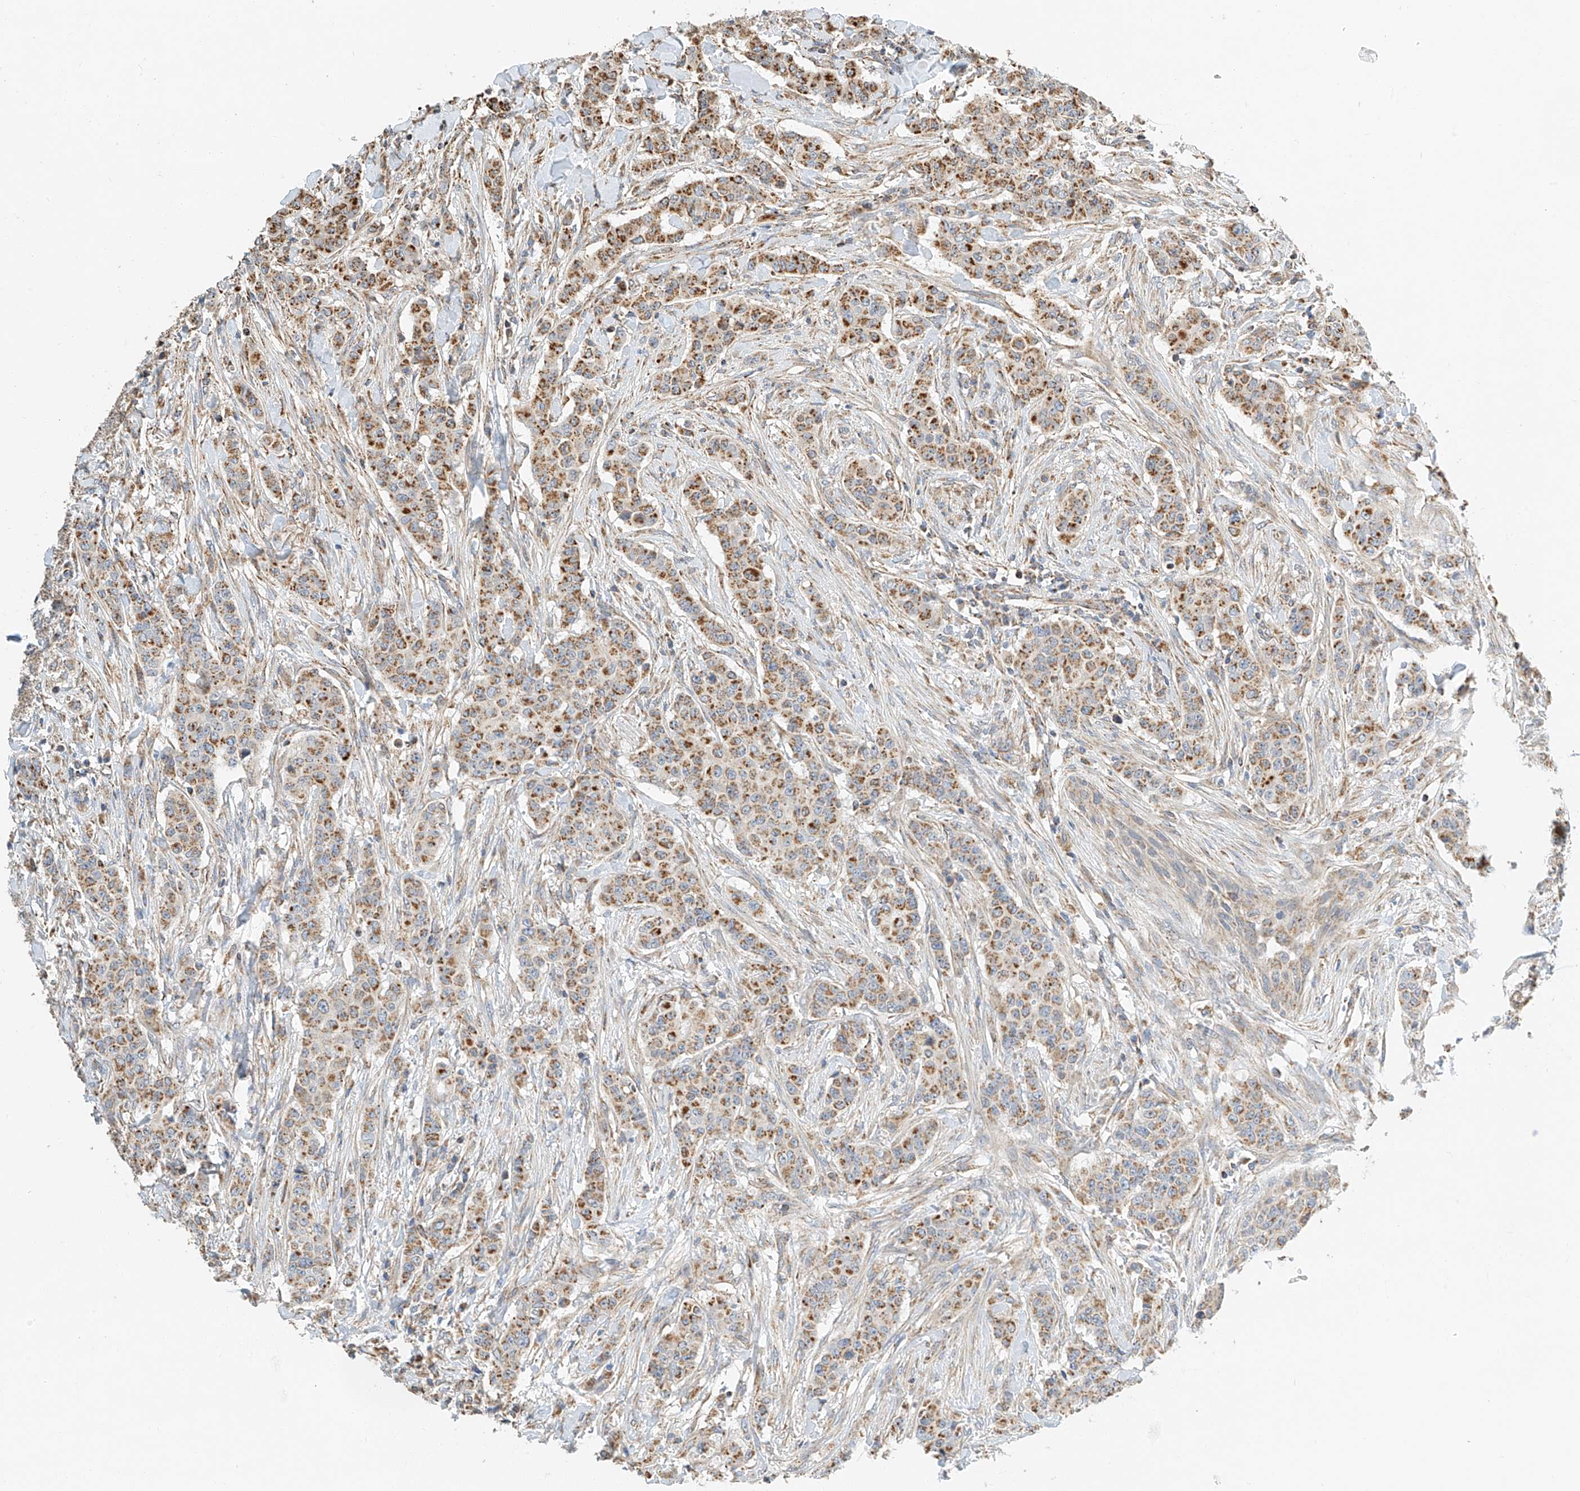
{"staining": {"intensity": "moderate", "quantity": ">75%", "location": "cytoplasmic/membranous"}, "tissue": "breast cancer", "cell_type": "Tumor cells", "image_type": "cancer", "snomed": [{"axis": "morphology", "description": "Duct carcinoma"}, {"axis": "topography", "description": "Breast"}], "caption": "Immunohistochemistry (IHC) histopathology image of human invasive ductal carcinoma (breast) stained for a protein (brown), which reveals medium levels of moderate cytoplasmic/membranous staining in approximately >75% of tumor cells.", "gene": "YIPF7", "patient": {"sex": "female", "age": 40}}